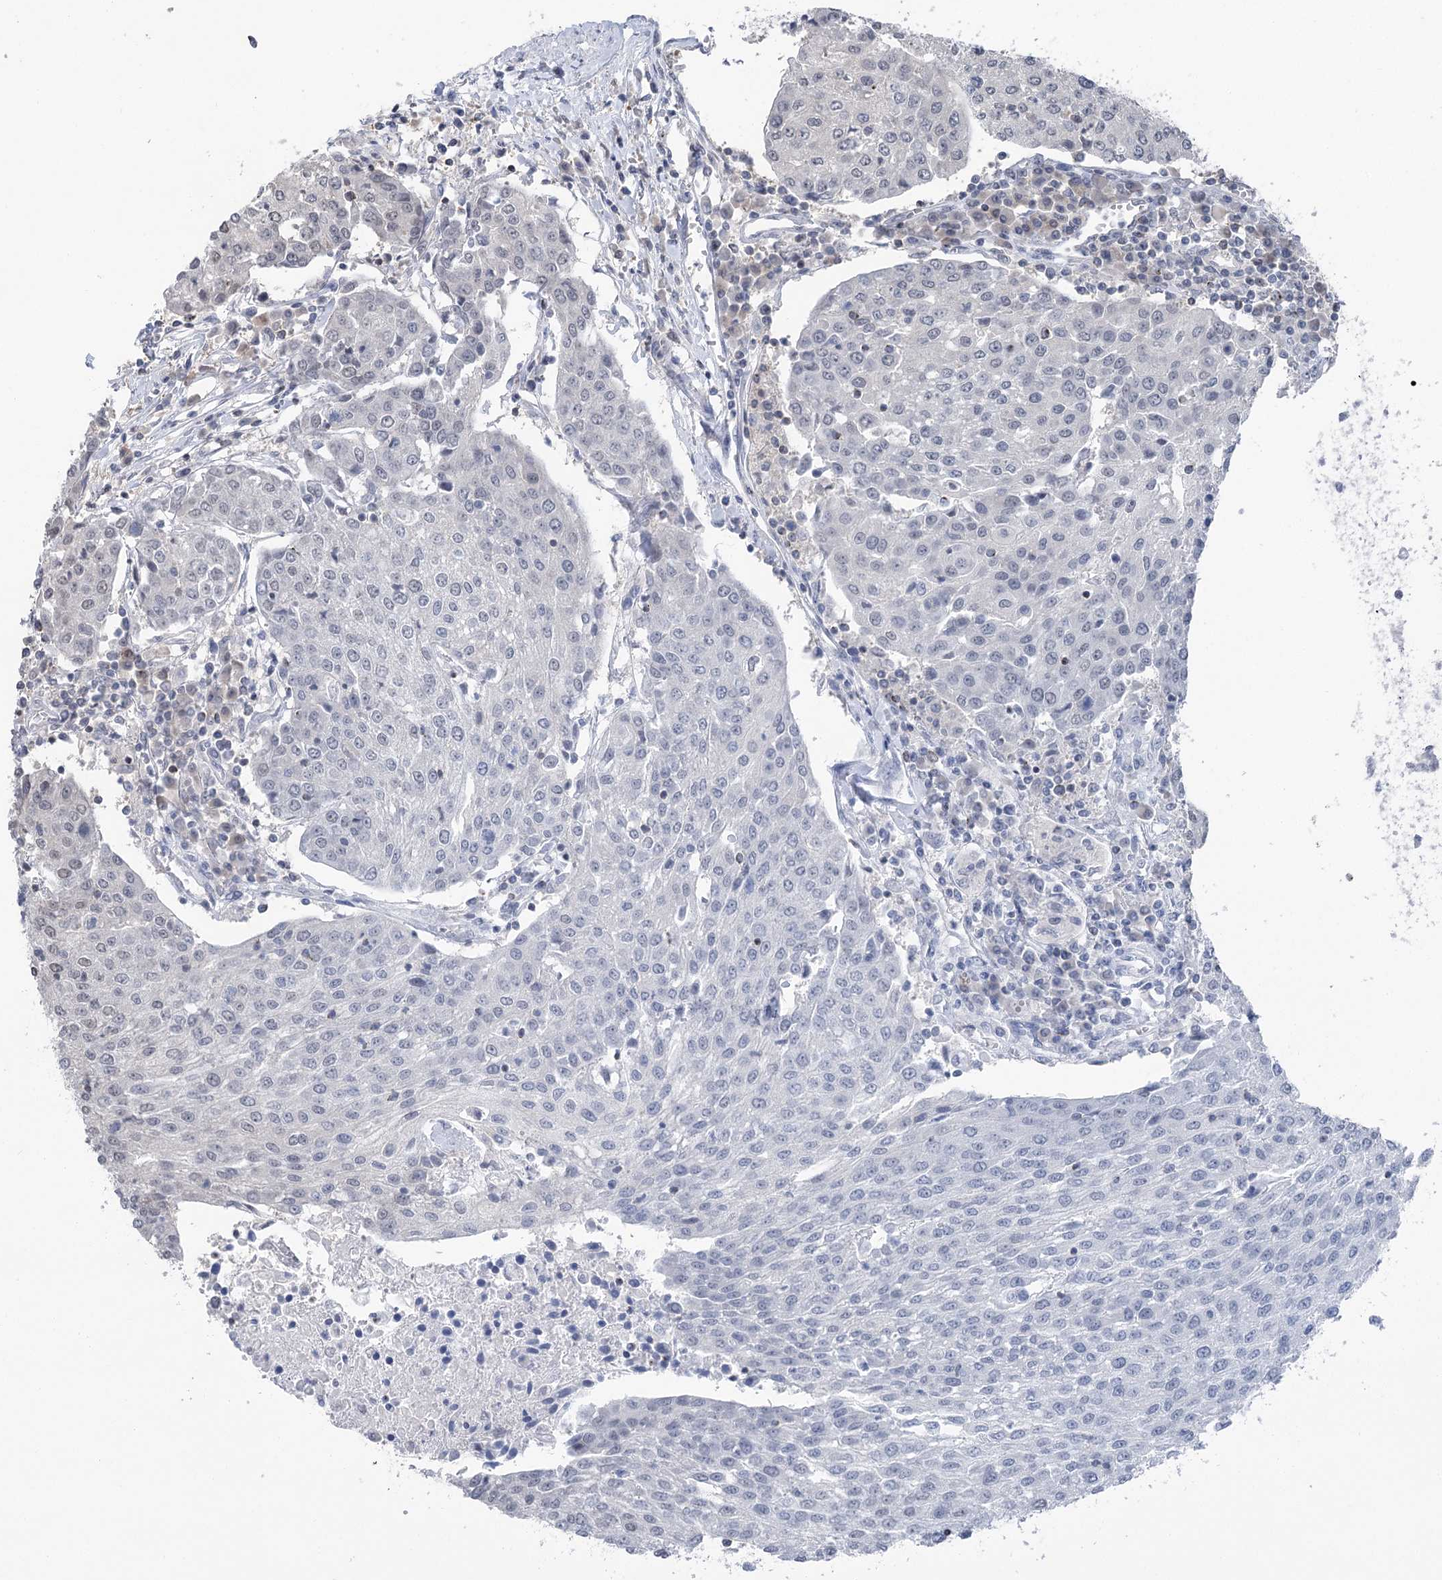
{"staining": {"intensity": "weak", "quantity": "<25%", "location": "nuclear"}, "tissue": "urothelial cancer", "cell_type": "Tumor cells", "image_type": "cancer", "snomed": [{"axis": "morphology", "description": "Urothelial carcinoma, High grade"}, {"axis": "topography", "description": "Urinary bladder"}], "caption": "An IHC image of urothelial cancer is shown. There is no staining in tumor cells of urothelial cancer. The staining was performed using DAB (3,3'-diaminobenzidine) to visualize the protein expression in brown, while the nuclei were stained in blue with hematoxylin (Magnification: 20x).", "gene": "CCSER2", "patient": {"sex": "female", "age": 85}}